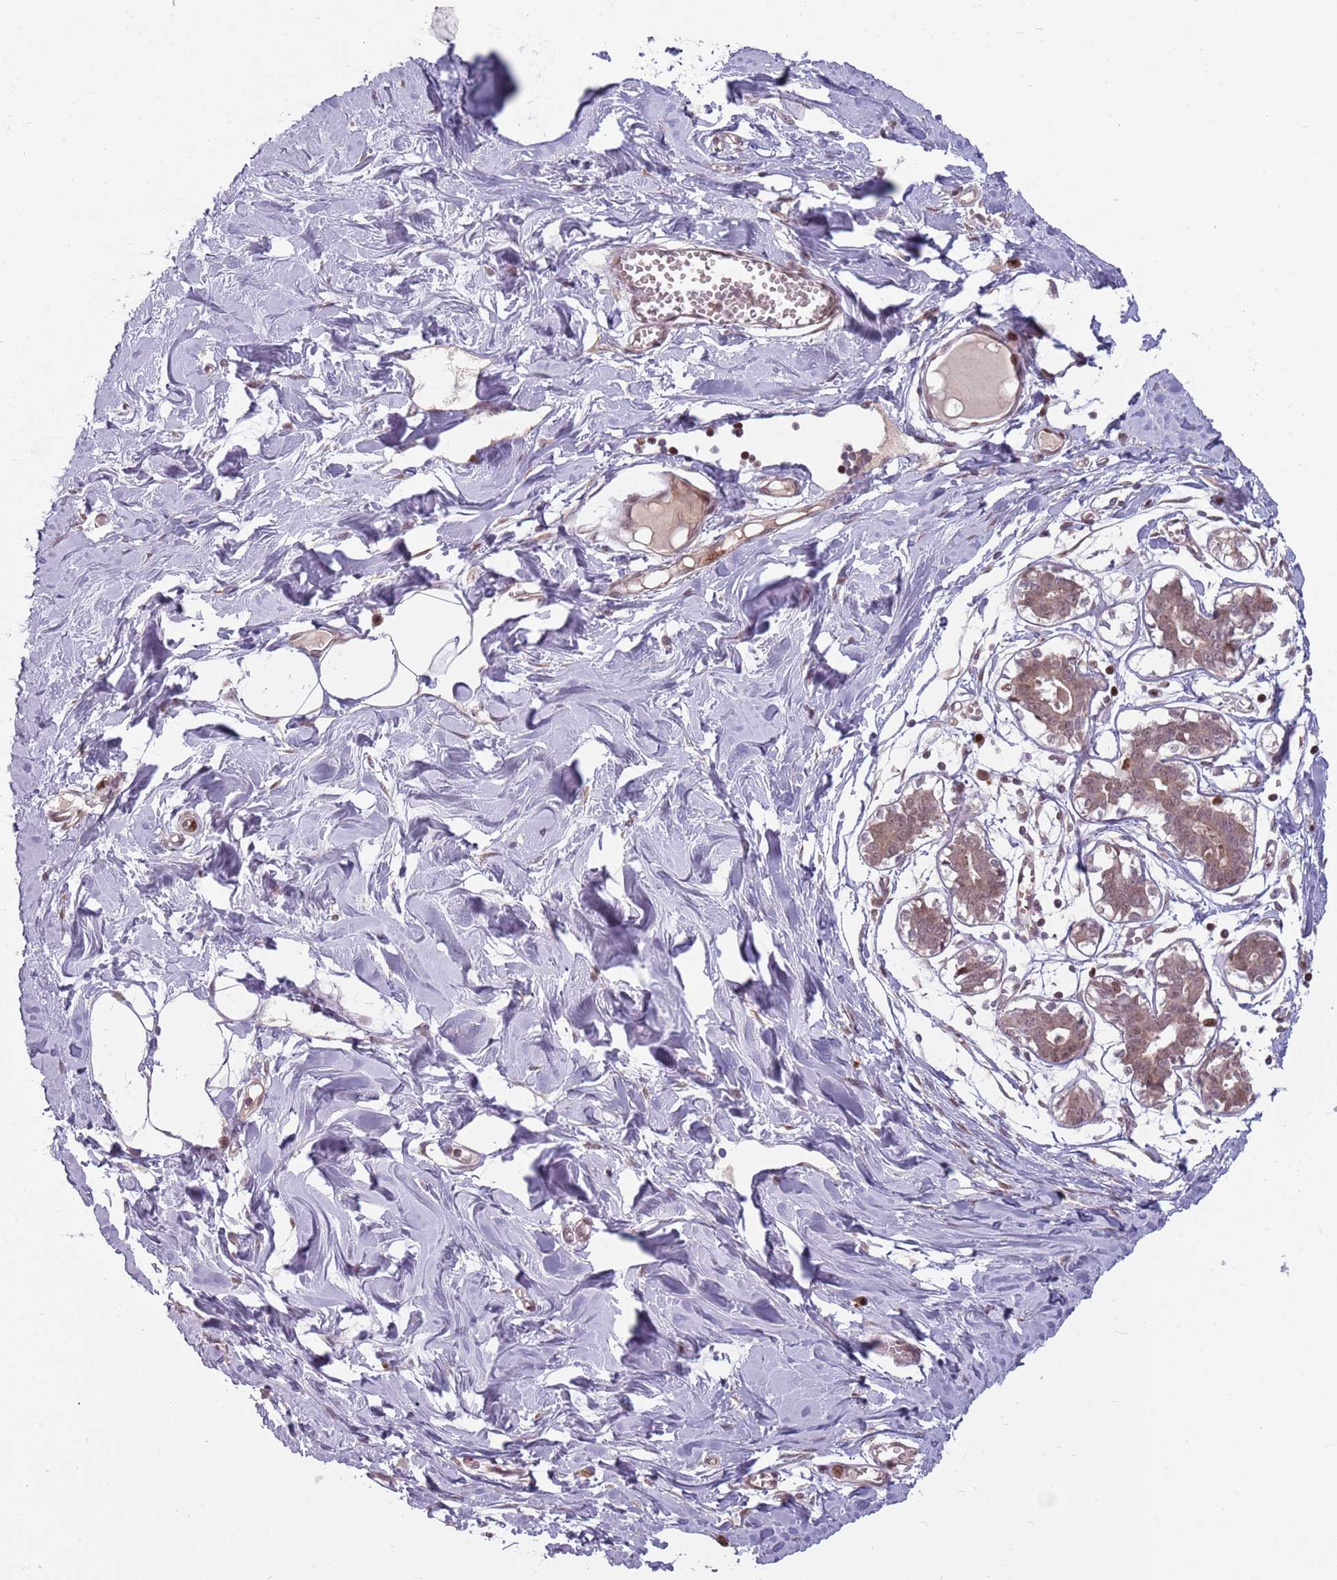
{"staining": {"intensity": "weak", "quantity": "<25%", "location": "cytoplasmic/membranous"}, "tissue": "breast", "cell_type": "Adipocytes", "image_type": "normal", "snomed": [{"axis": "morphology", "description": "Normal tissue, NOS"}, {"axis": "topography", "description": "Breast"}], "caption": "The image displays no significant positivity in adipocytes of breast. Nuclei are stained in blue.", "gene": "ADGRG1", "patient": {"sex": "female", "age": 27}}